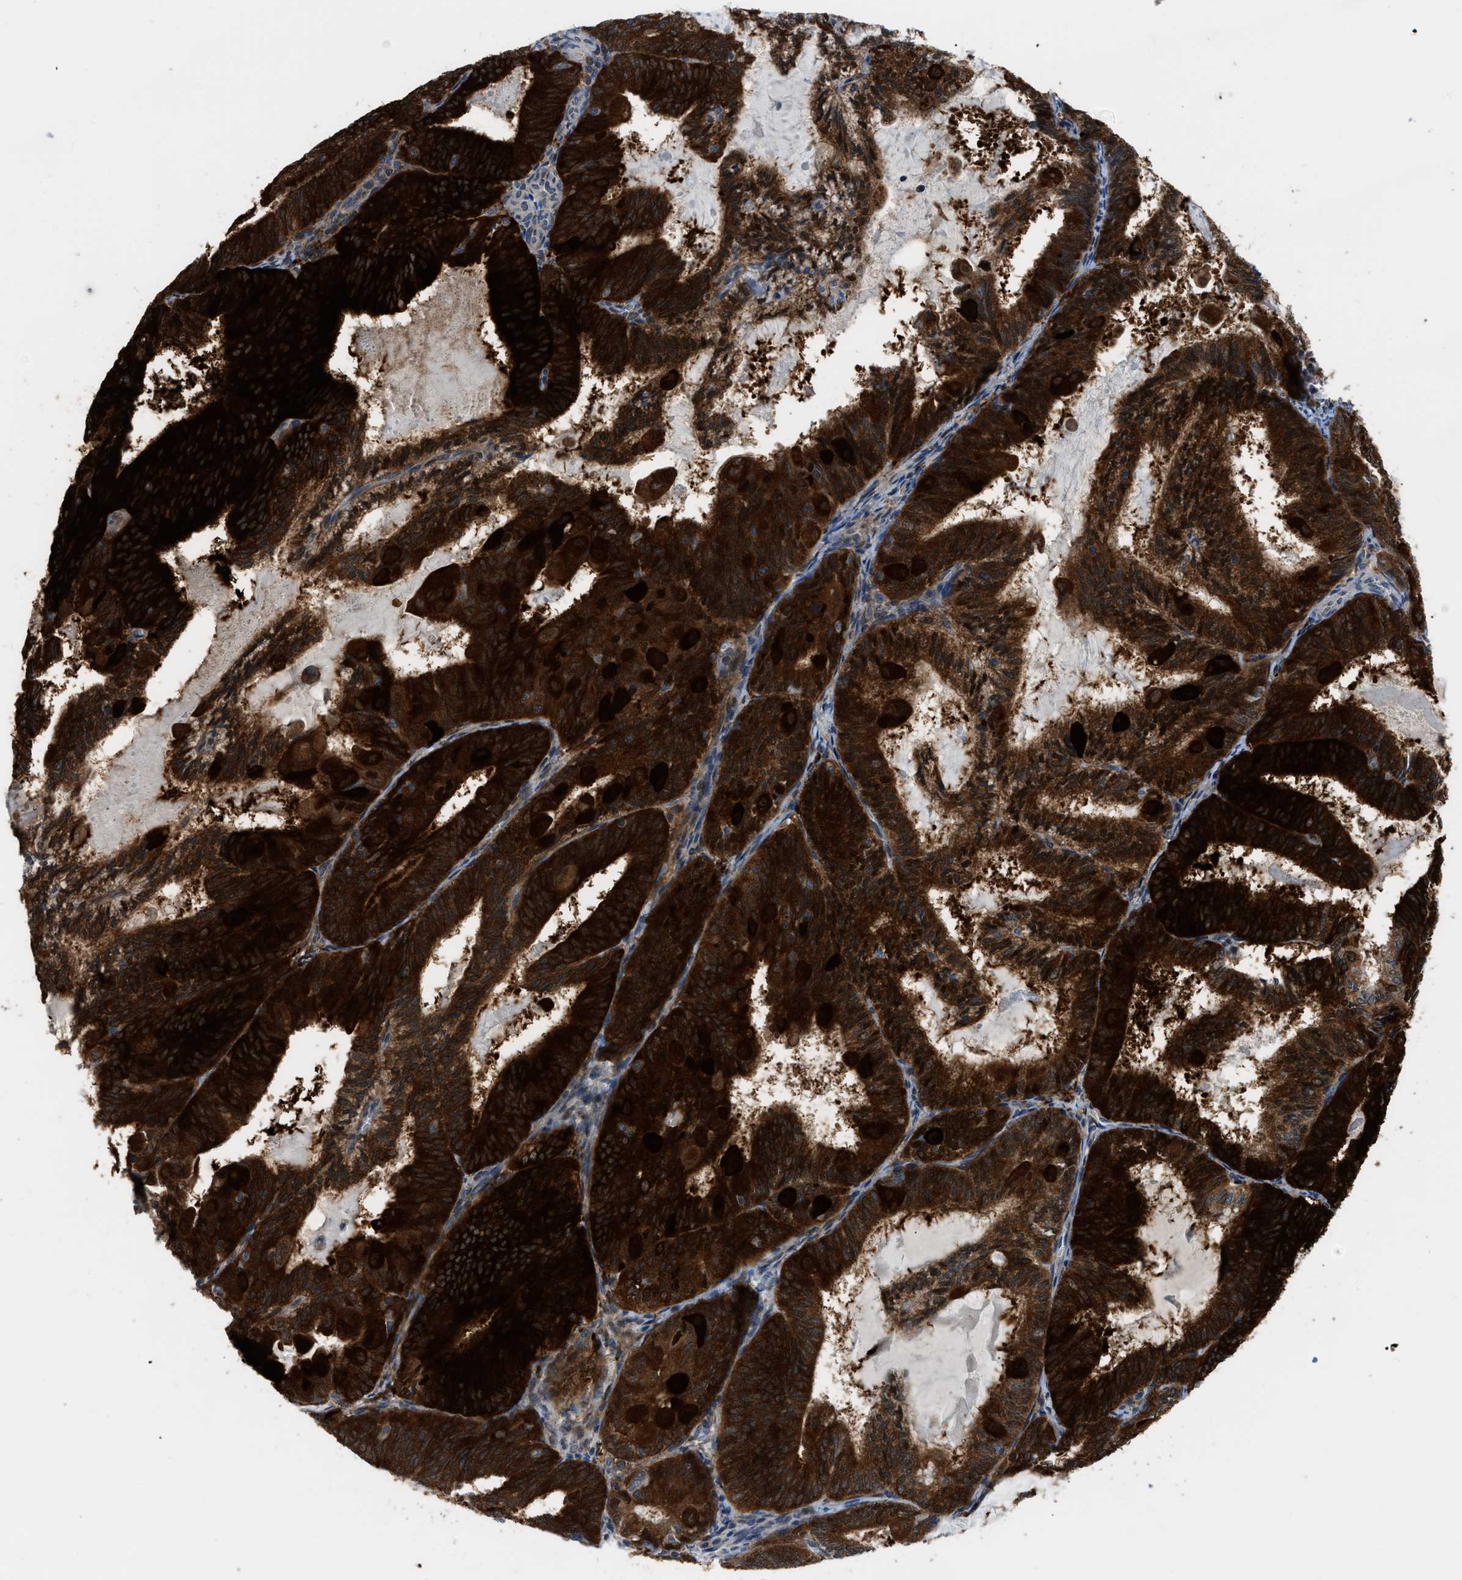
{"staining": {"intensity": "strong", "quantity": ">75%", "location": "cytoplasmic/membranous"}, "tissue": "endometrial cancer", "cell_type": "Tumor cells", "image_type": "cancer", "snomed": [{"axis": "morphology", "description": "Adenocarcinoma, NOS"}, {"axis": "topography", "description": "Endometrium"}], "caption": "About >75% of tumor cells in endometrial cancer demonstrate strong cytoplasmic/membranous protein staining as visualized by brown immunohistochemical staining.", "gene": "TMEM45B", "patient": {"sex": "female", "age": 81}}